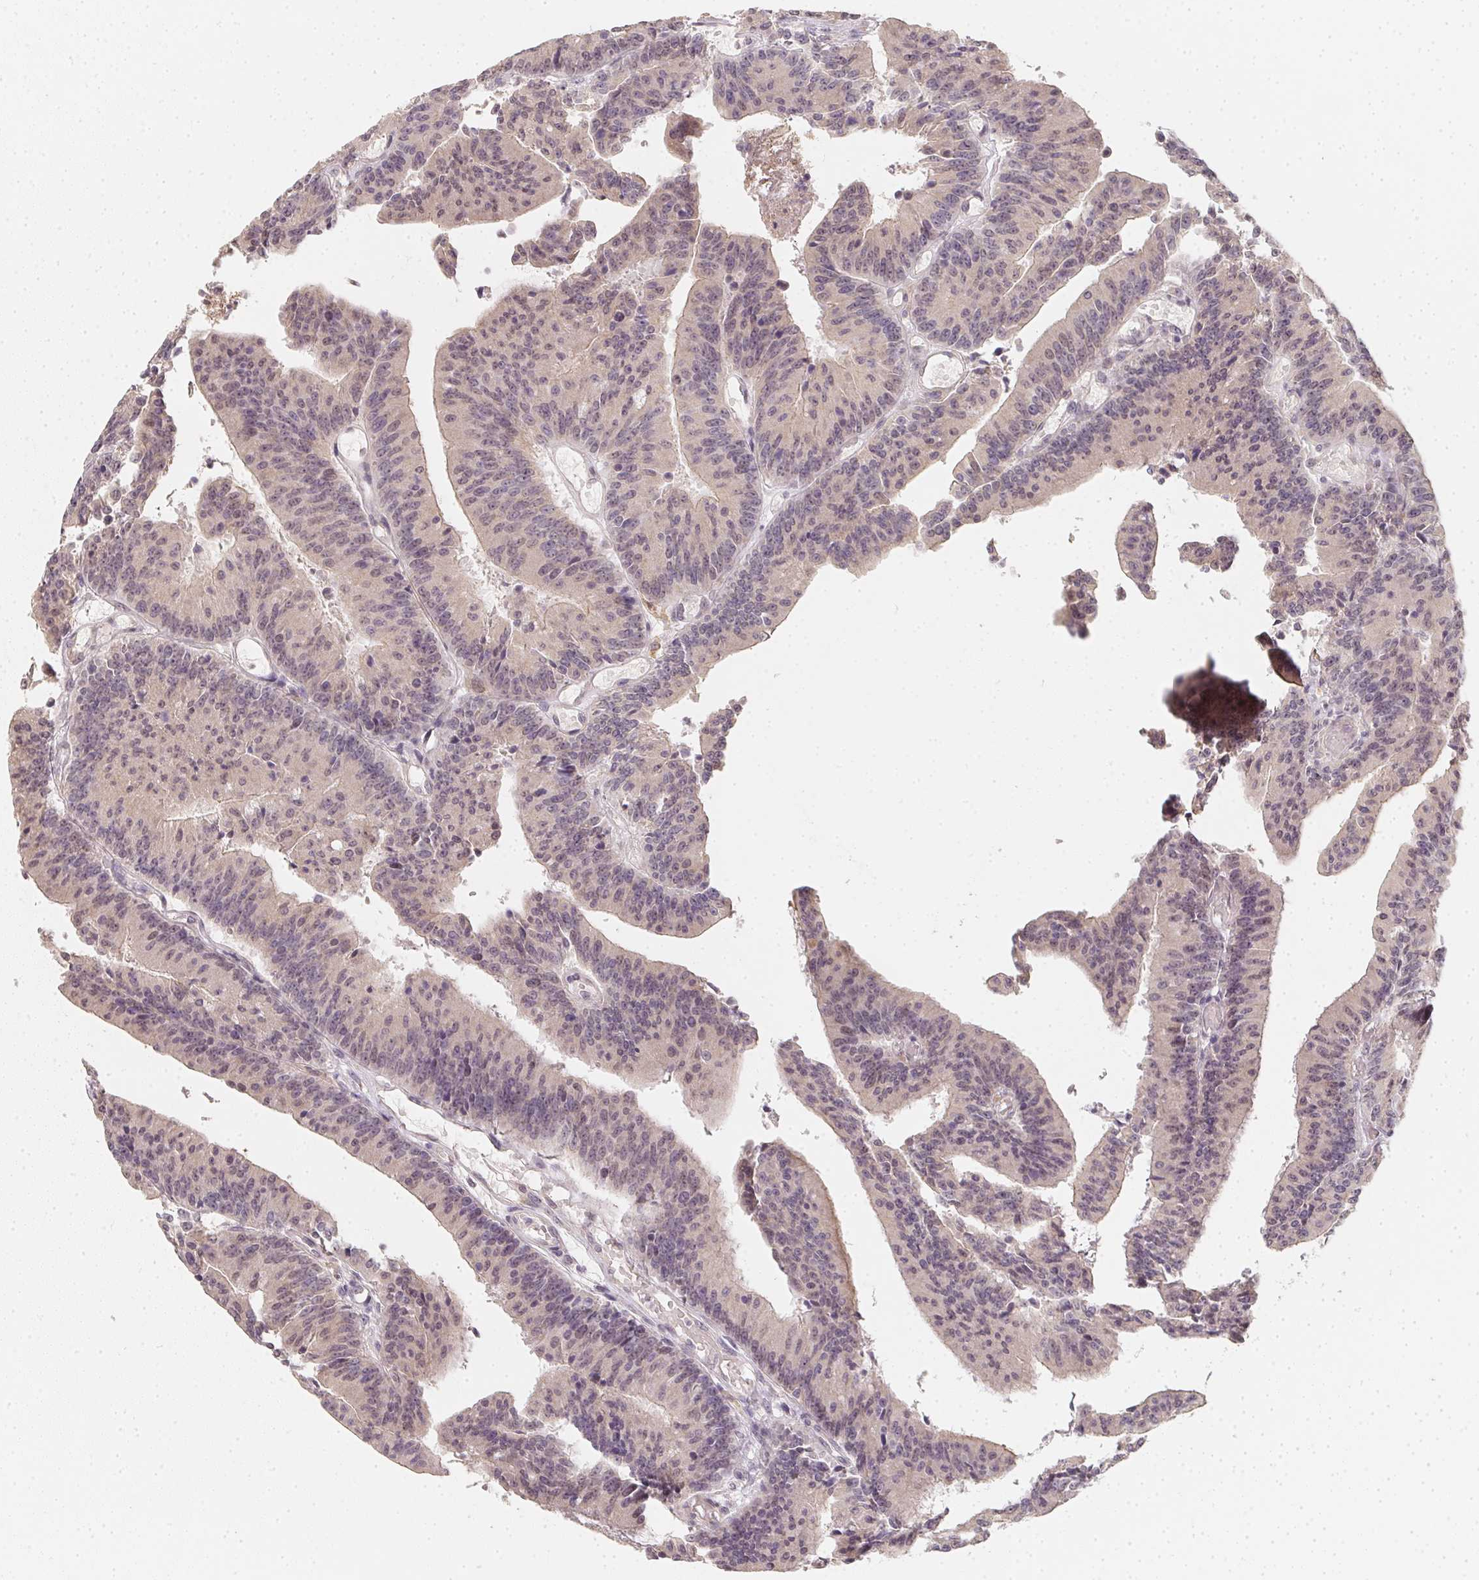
{"staining": {"intensity": "weak", "quantity": "25%-75%", "location": "nuclear"}, "tissue": "colorectal cancer", "cell_type": "Tumor cells", "image_type": "cancer", "snomed": [{"axis": "morphology", "description": "Adenocarcinoma, NOS"}, {"axis": "topography", "description": "Colon"}], "caption": "Immunohistochemistry (DAB (3,3'-diaminobenzidine)) staining of colorectal cancer reveals weak nuclear protein expression in about 25%-75% of tumor cells. (DAB (3,3'-diaminobenzidine) = brown stain, brightfield microscopy at high magnification).", "gene": "SOAT1", "patient": {"sex": "female", "age": 78}}